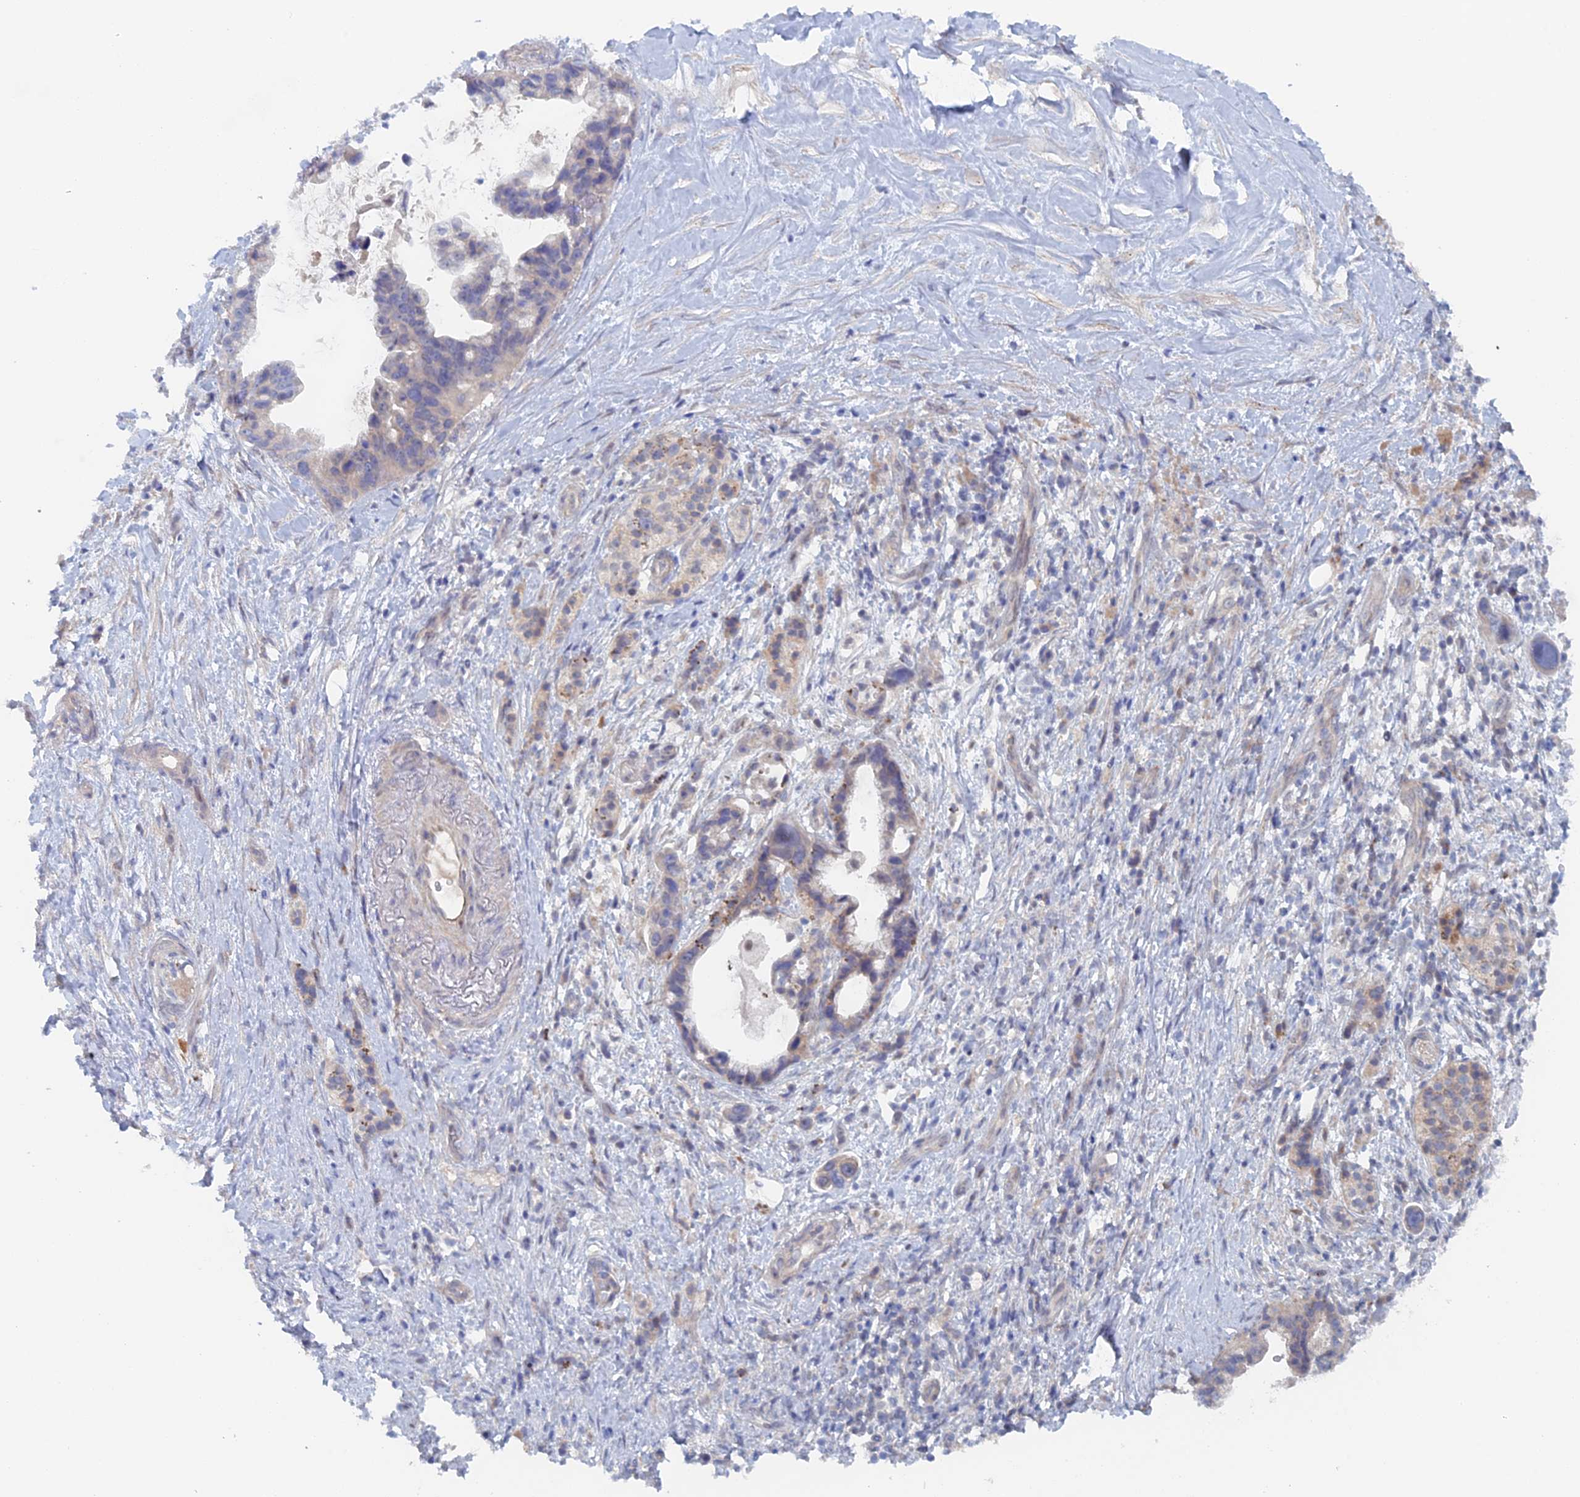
{"staining": {"intensity": "negative", "quantity": "none", "location": "none"}, "tissue": "pancreatic cancer", "cell_type": "Tumor cells", "image_type": "cancer", "snomed": [{"axis": "morphology", "description": "Adenocarcinoma, NOS"}, {"axis": "topography", "description": "Pancreas"}], "caption": "Pancreatic cancer was stained to show a protein in brown. There is no significant positivity in tumor cells.", "gene": "ELOVL6", "patient": {"sex": "female", "age": 83}}